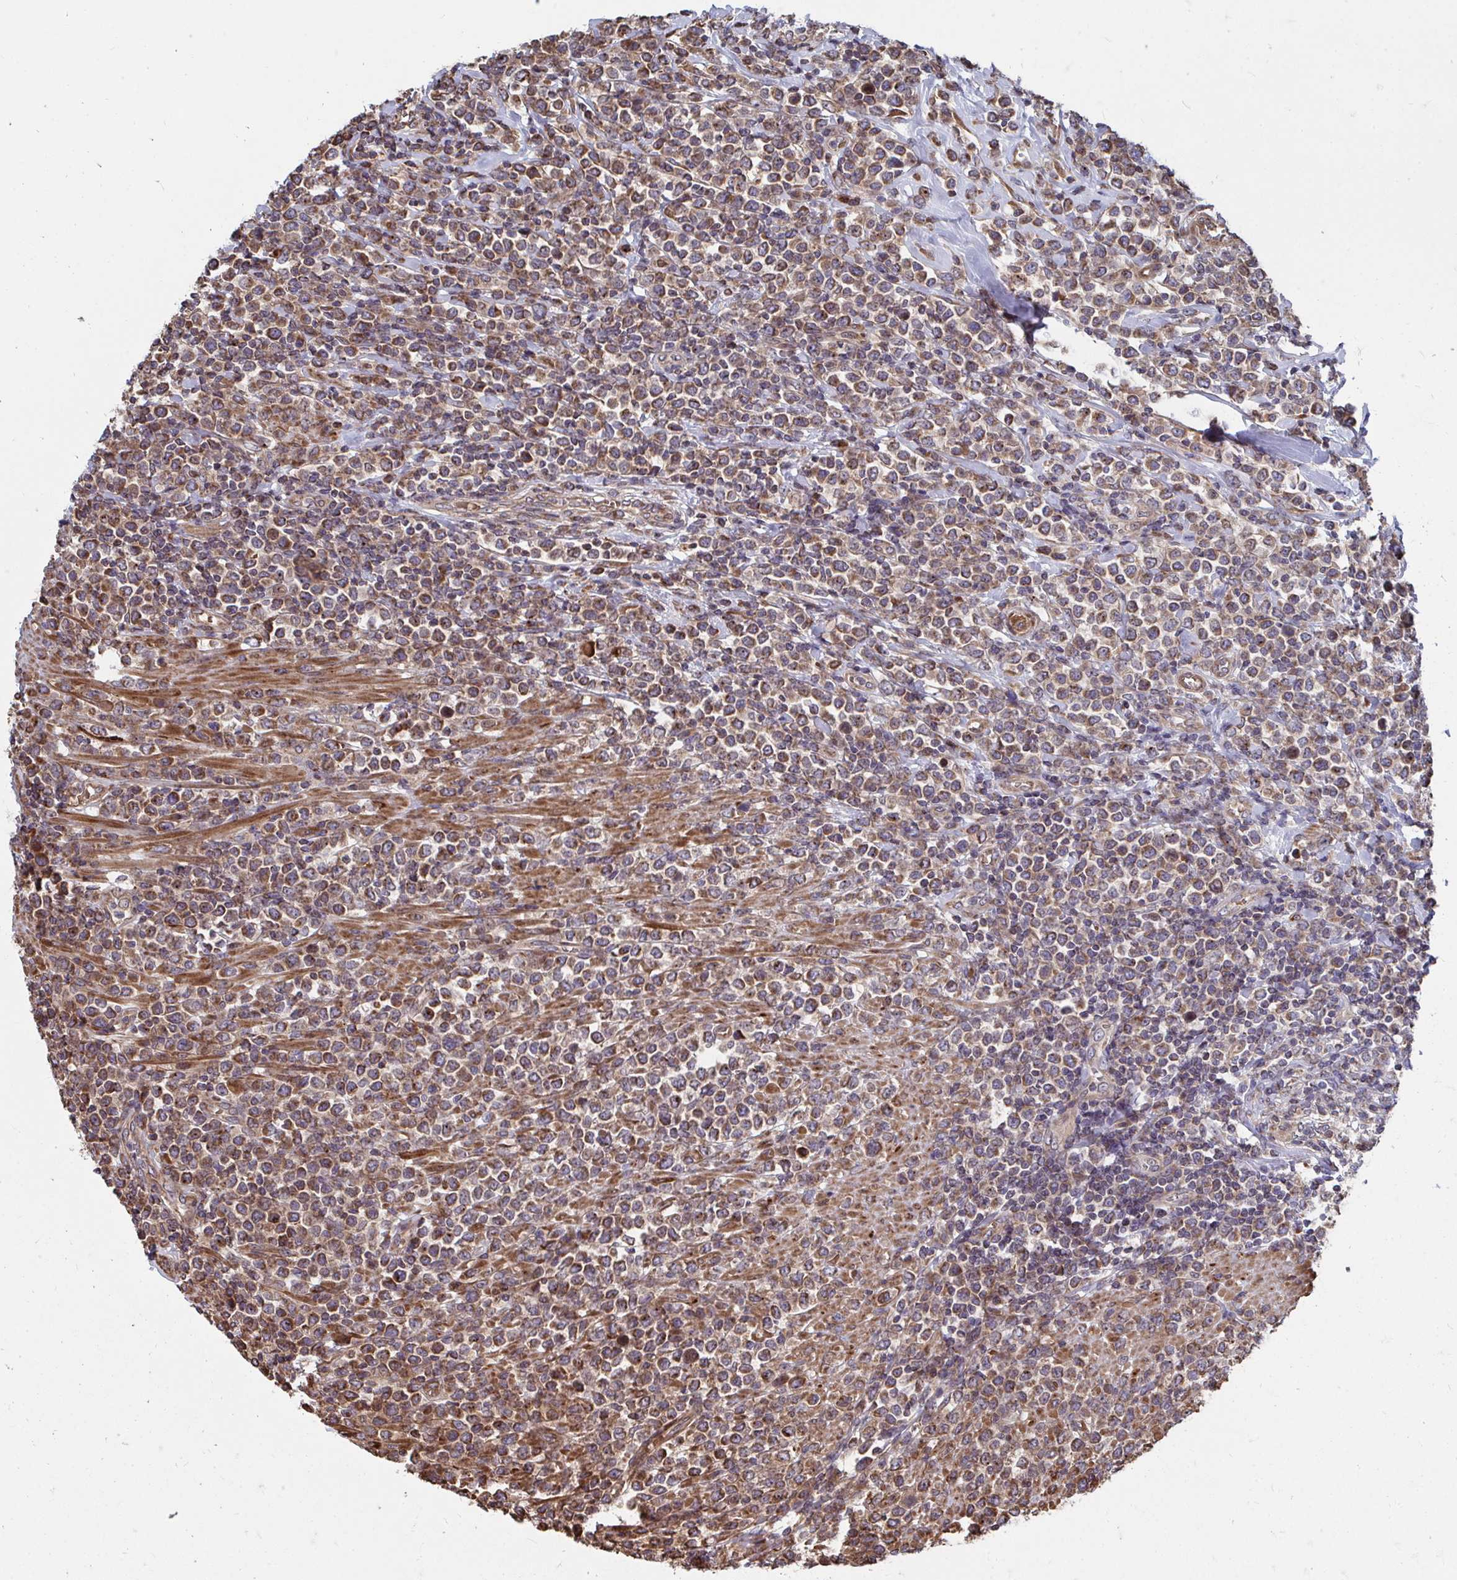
{"staining": {"intensity": "moderate", "quantity": ">75%", "location": "cytoplasmic/membranous"}, "tissue": "lymphoma", "cell_type": "Tumor cells", "image_type": "cancer", "snomed": [{"axis": "morphology", "description": "Malignant lymphoma, non-Hodgkin's type, High grade"}, {"axis": "topography", "description": "Soft tissue"}], "caption": "Immunohistochemistry (IHC) (DAB (3,3'-diaminobenzidine)) staining of lymphoma shows moderate cytoplasmic/membranous protein positivity in approximately >75% of tumor cells.", "gene": "FAM89A", "patient": {"sex": "female", "age": 56}}